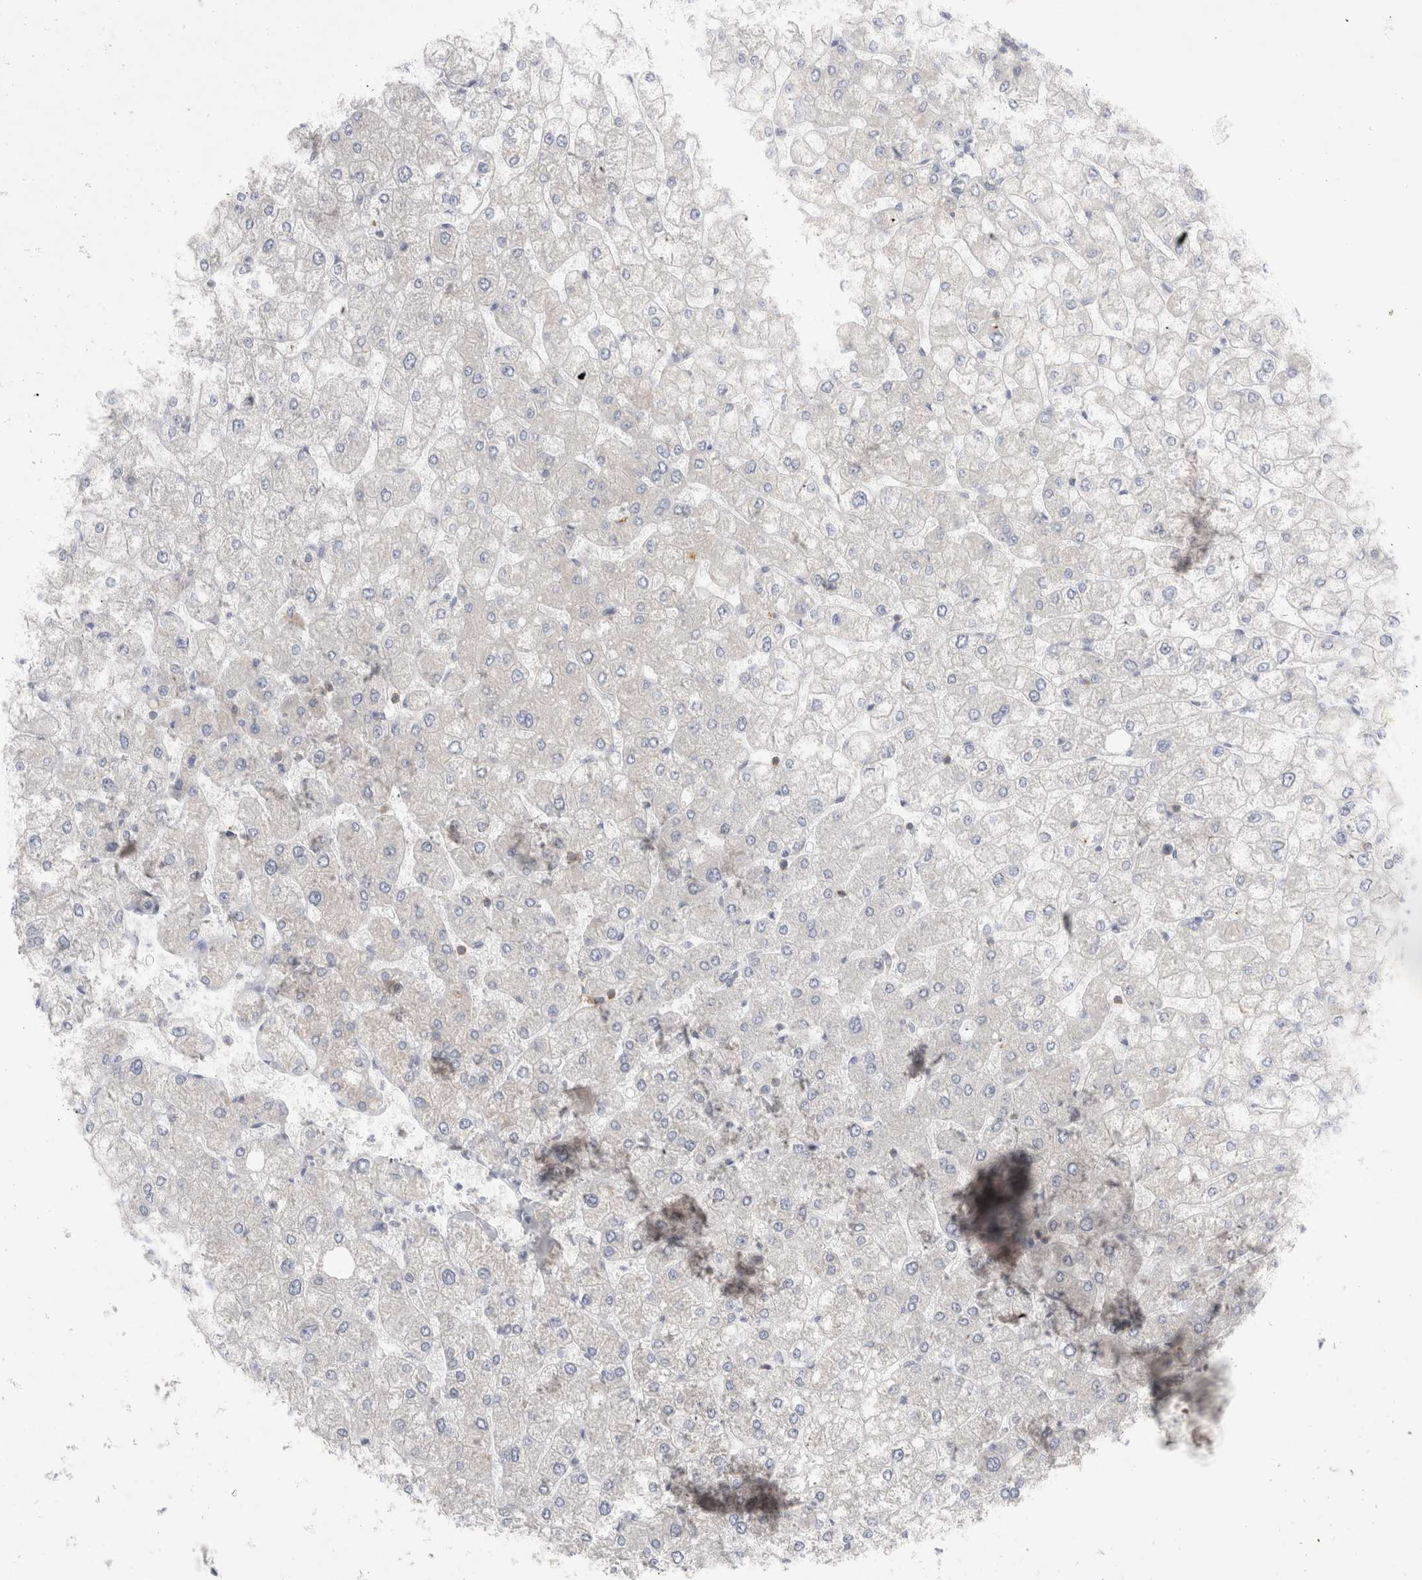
{"staining": {"intensity": "negative", "quantity": "none", "location": "none"}, "tissue": "liver", "cell_type": "Cholangiocytes", "image_type": "normal", "snomed": [{"axis": "morphology", "description": "Normal tissue, NOS"}, {"axis": "topography", "description": "Liver"}], "caption": "High magnification brightfield microscopy of normal liver stained with DAB (3,3'-diaminobenzidine) (brown) and counterstained with hematoxylin (blue): cholangiocytes show no significant staining. The staining was performed using DAB (3,3'-diaminobenzidine) to visualize the protein expression in brown, while the nuclei were stained in blue with hematoxylin (Magnification: 20x).", "gene": "ZNF23", "patient": {"sex": "male", "age": 55}}